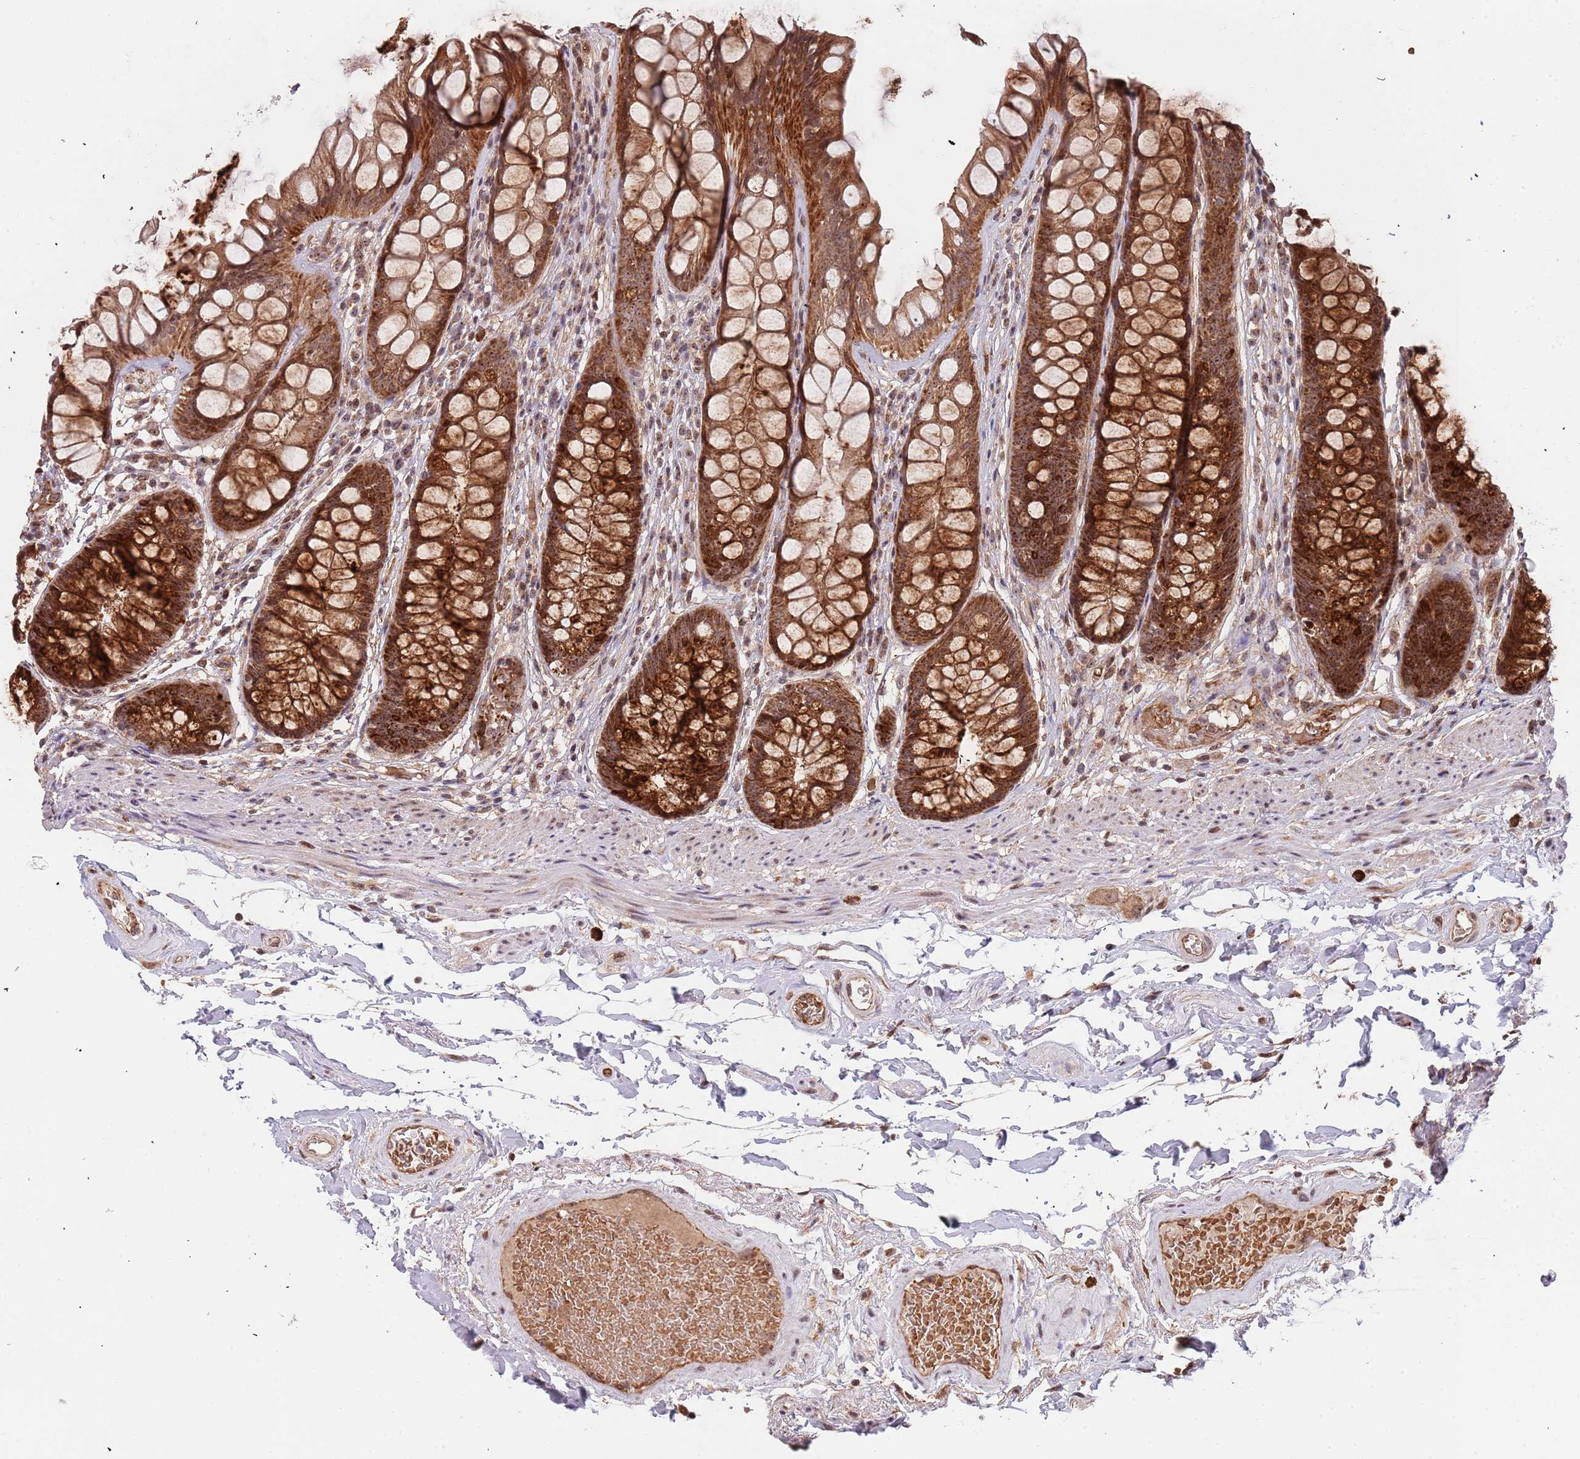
{"staining": {"intensity": "strong", "quantity": ">75%", "location": "cytoplasmic/membranous"}, "tissue": "rectum", "cell_type": "Glandular cells", "image_type": "normal", "snomed": [{"axis": "morphology", "description": "Normal tissue, NOS"}, {"axis": "topography", "description": "Rectum"}], "caption": "Brown immunohistochemical staining in benign human rectum exhibits strong cytoplasmic/membranous positivity in about >75% of glandular cells.", "gene": "DCHS1", "patient": {"sex": "male", "age": 74}}